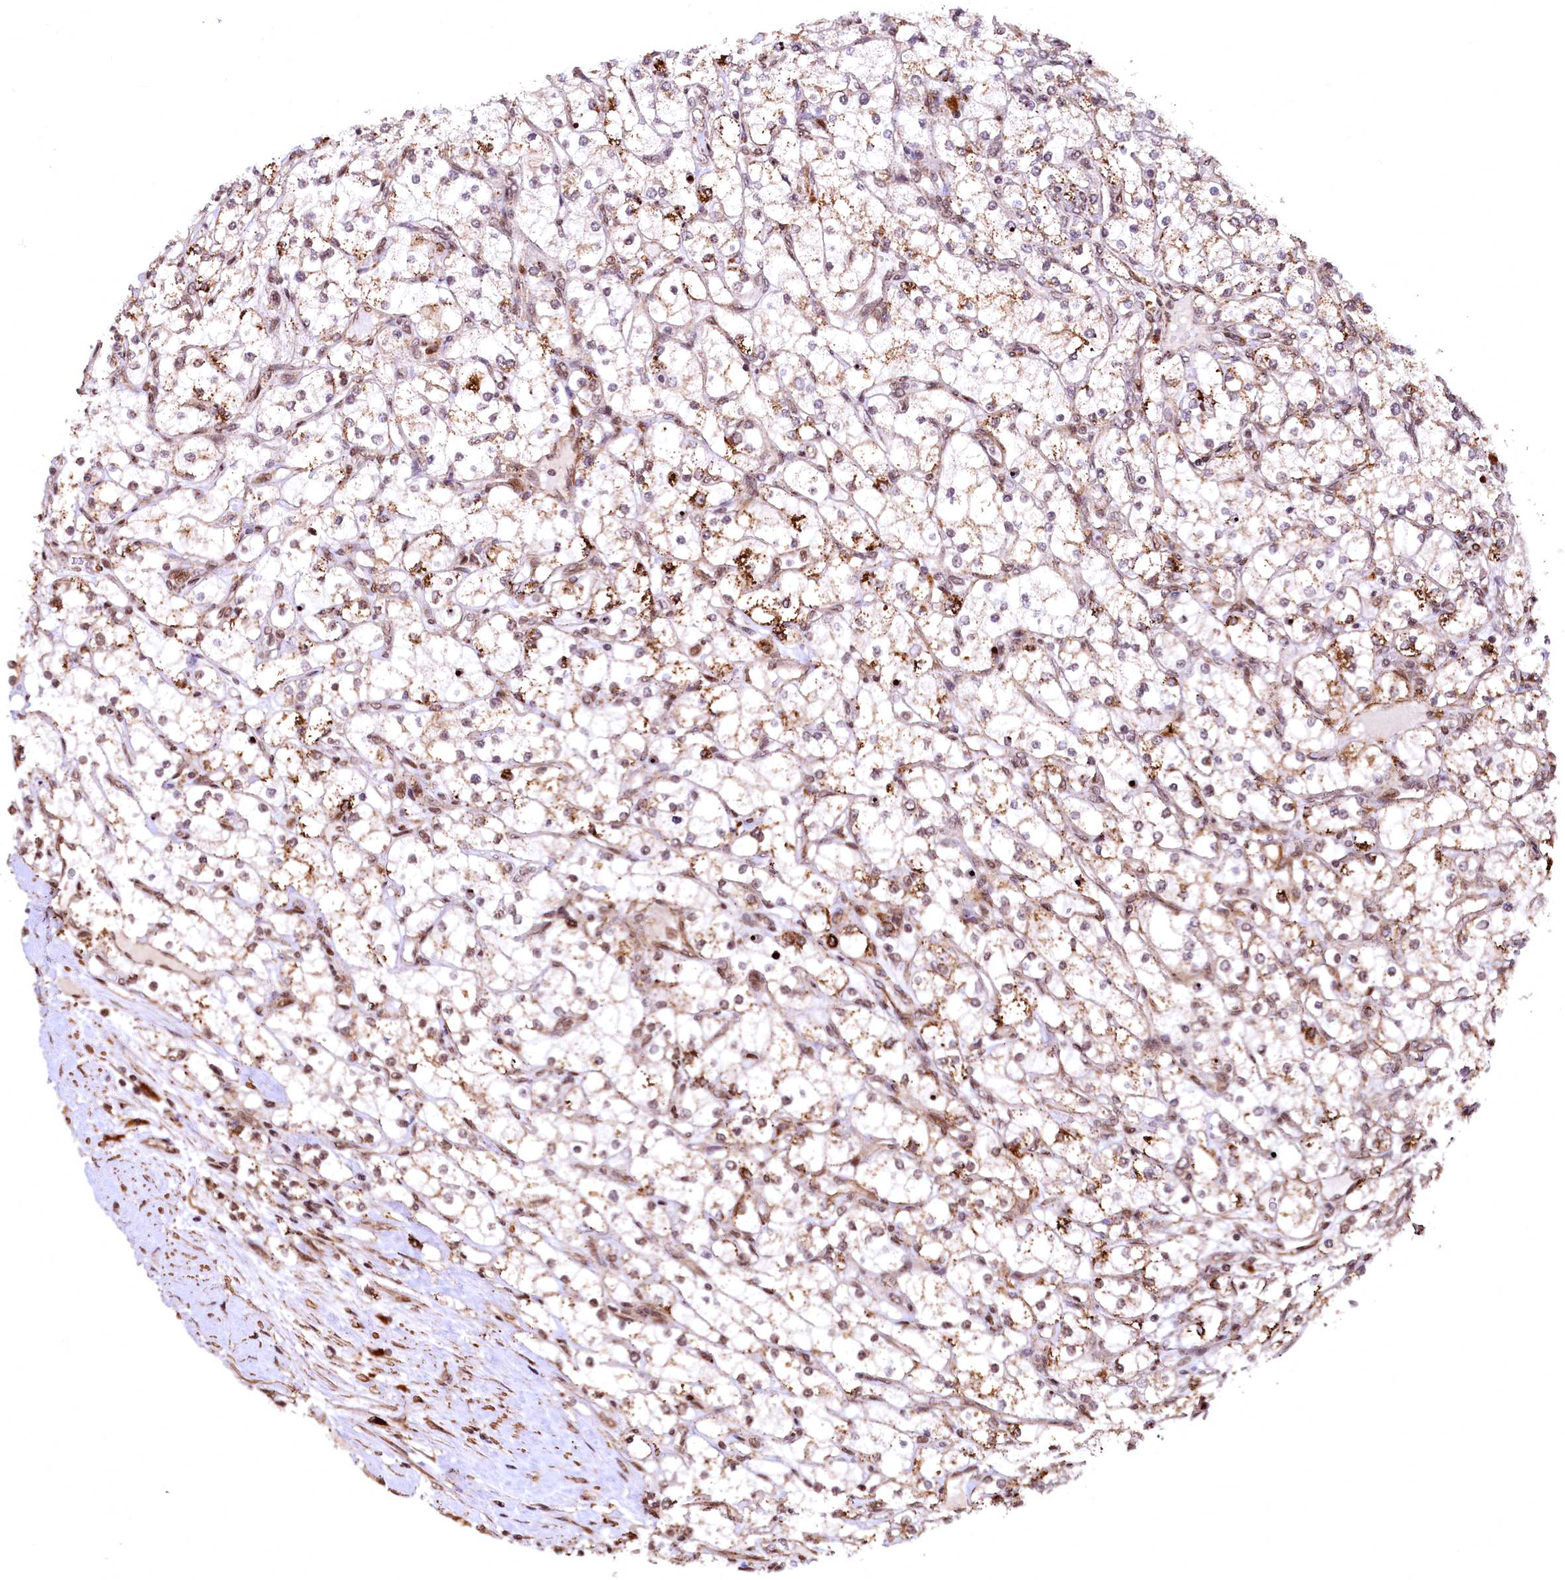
{"staining": {"intensity": "moderate", "quantity": ">75%", "location": "cytoplasmic/membranous"}, "tissue": "renal cancer", "cell_type": "Tumor cells", "image_type": "cancer", "snomed": [{"axis": "morphology", "description": "Adenocarcinoma, NOS"}, {"axis": "topography", "description": "Kidney"}], "caption": "Renal cancer (adenocarcinoma) stained for a protein shows moderate cytoplasmic/membranous positivity in tumor cells. (brown staining indicates protein expression, while blue staining denotes nuclei).", "gene": "PDS5B", "patient": {"sex": "male", "age": 80}}